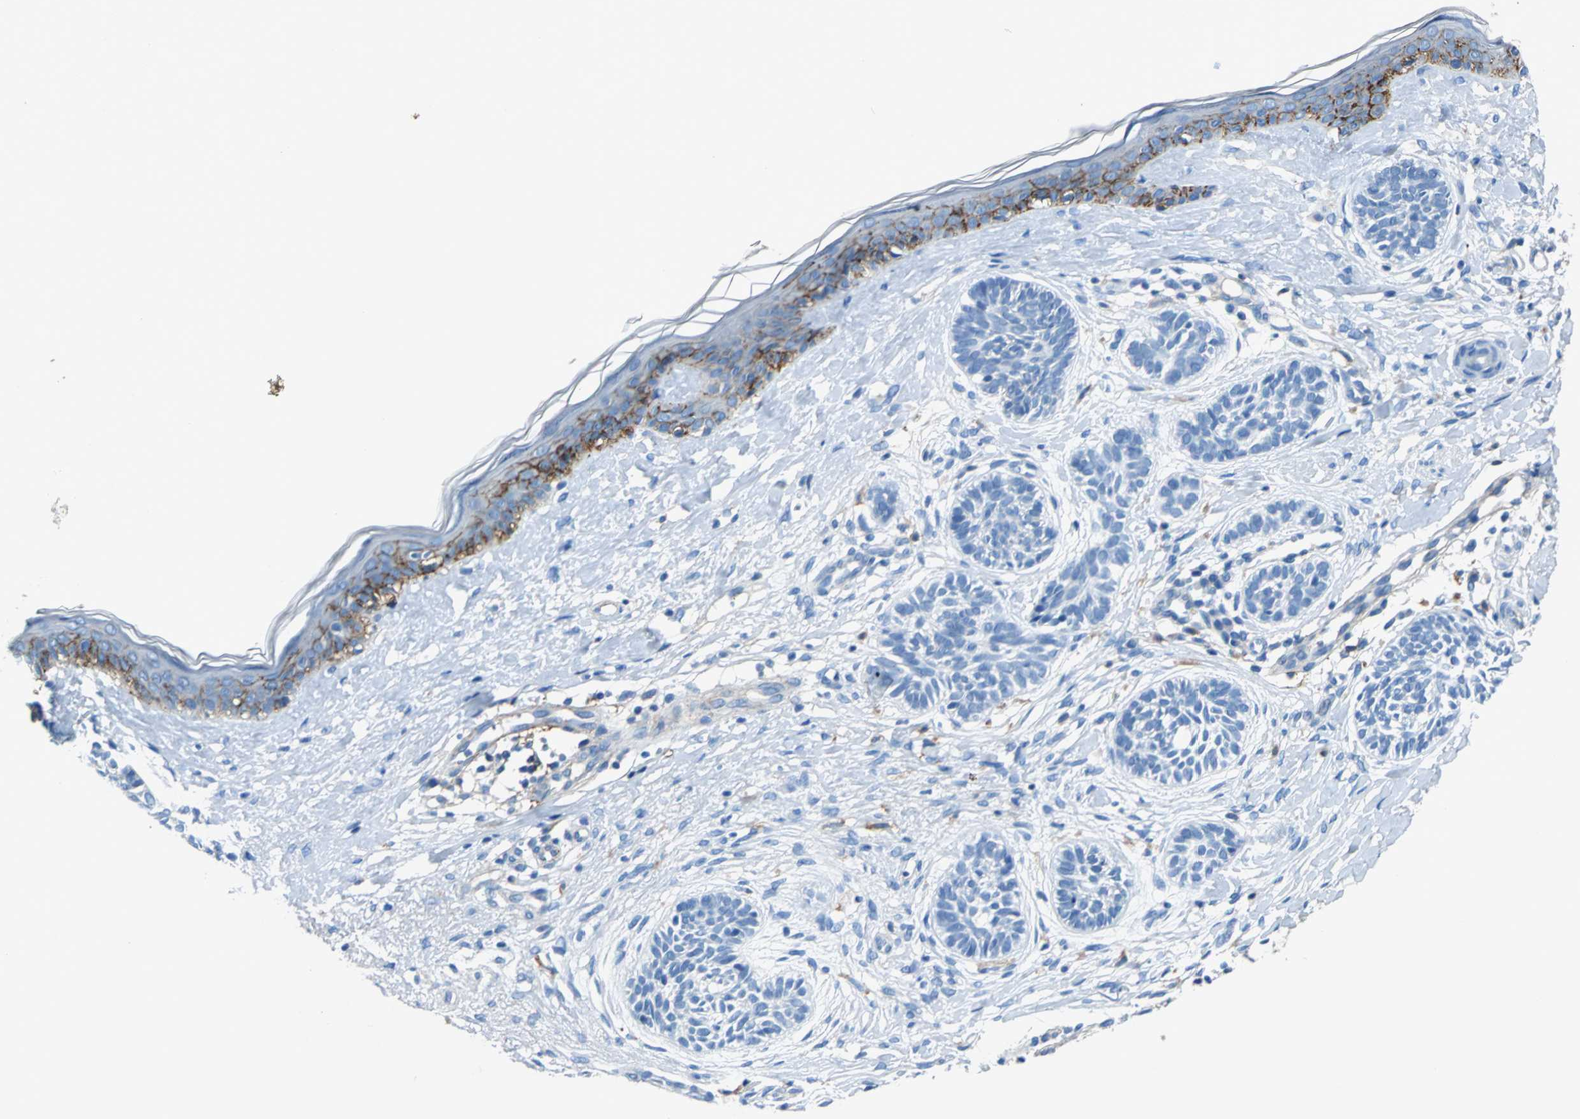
{"staining": {"intensity": "negative", "quantity": "none", "location": "none"}, "tissue": "skin cancer", "cell_type": "Tumor cells", "image_type": "cancer", "snomed": [{"axis": "morphology", "description": "Normal tissue, NOS"}, {"axis": "morphology", "description": "Basal cell carcinoma"}, {"axis": "topography", "description": "Skin"}], "caption": "The immunohistochemistry photomicrograph has no significant staining in tumor cells of skin cancer tissue.", "gene": "RPS13", "patient": {"sex": "male", "age": 63}}